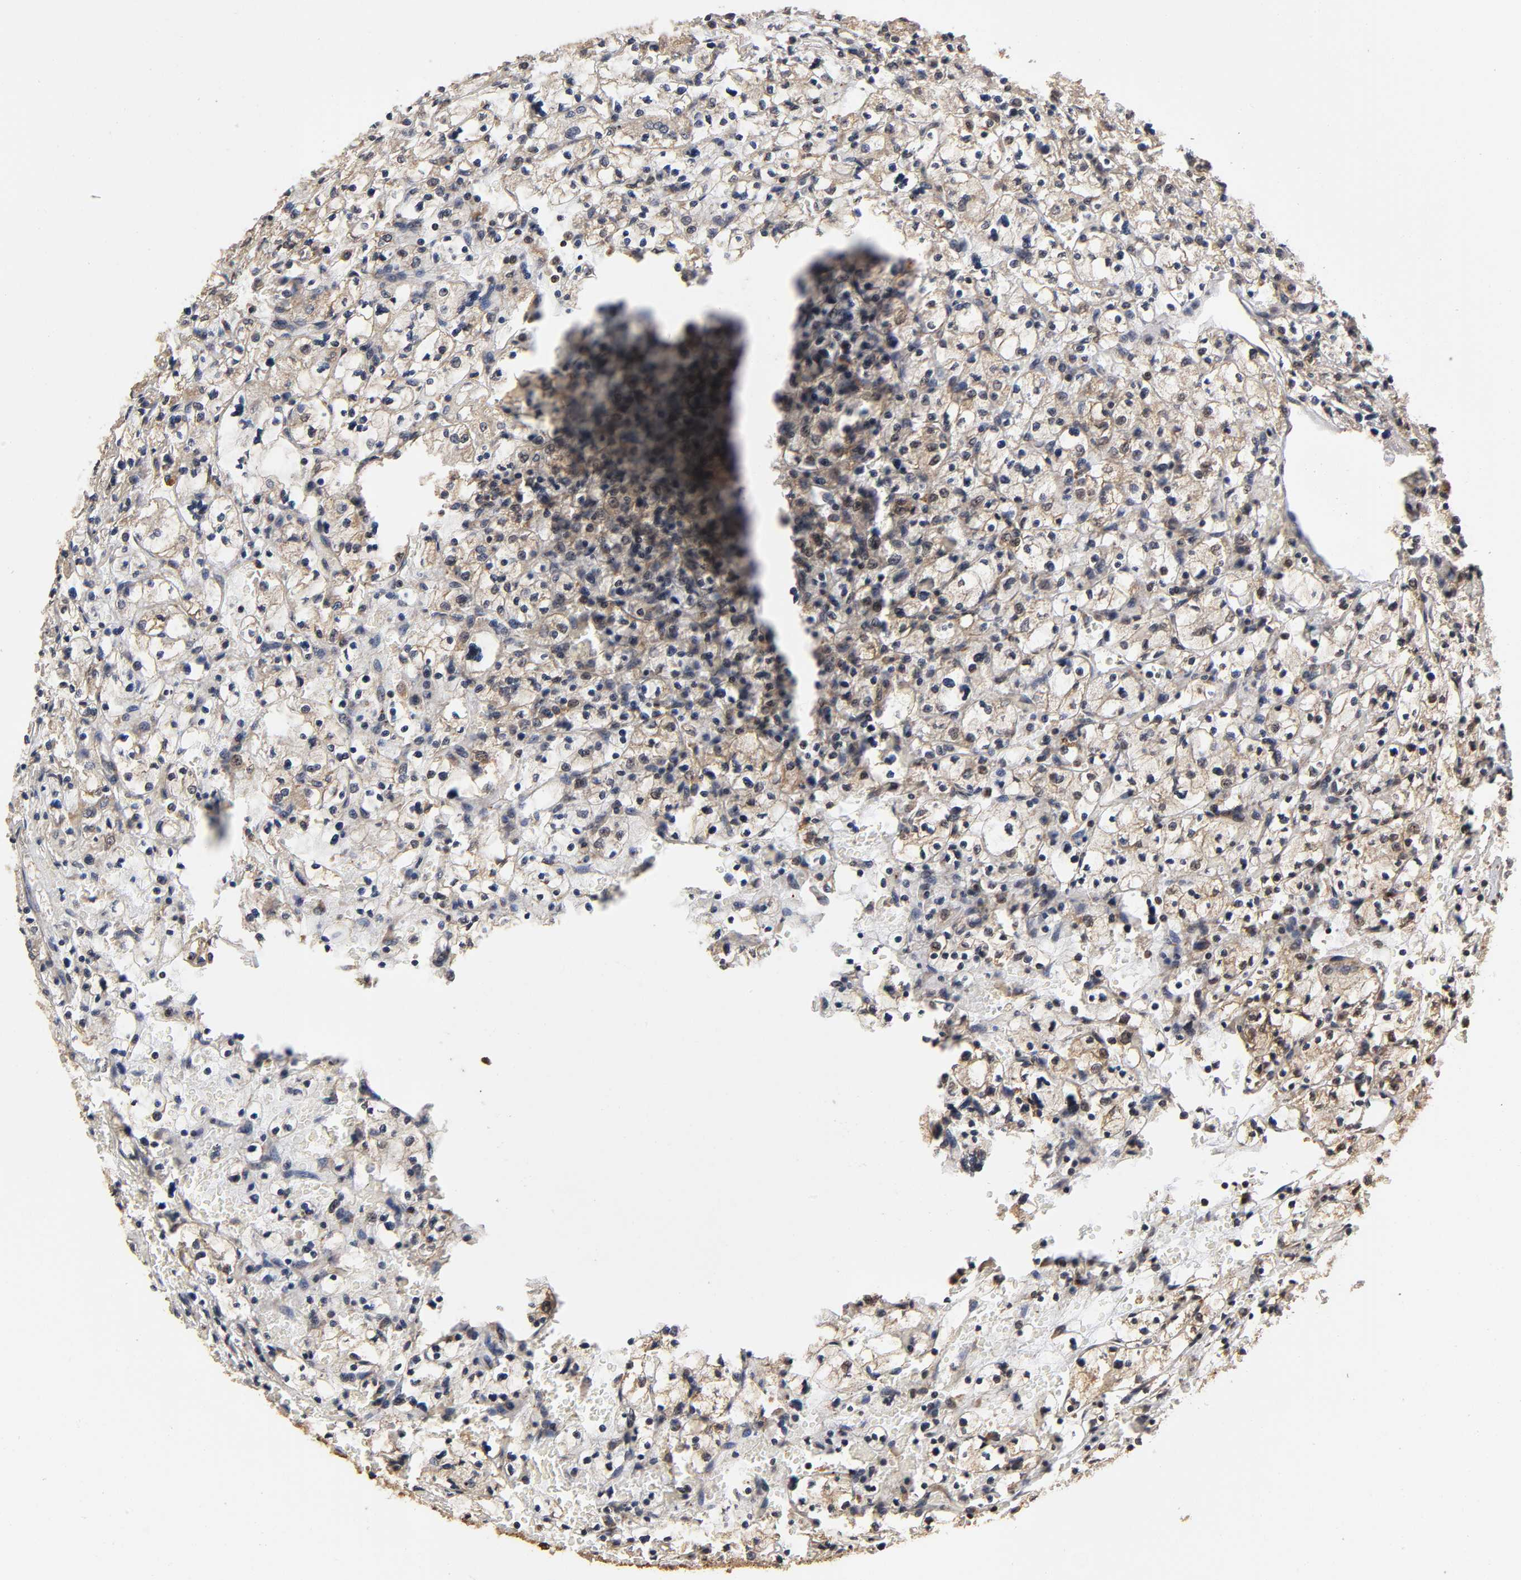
{"staining": {"intensity": "moderate", "quantity": ">75%", "location": "cytoplasmic/membranous,nuclear"}, "tissue": "renal cancer", "cell_type": "Tumor cells", "image_type": "cancer", "snomed": [{"axis": "morphology", "description": "Adenocarcinoma, NOS"}, {"axis": "topography", "description": "Kidney"}], "caption": "Renal adenocarcinoma stained for a protein (brown) demonstrates moderate cytoplasmic/membranous and nuclear positive positivity in about >75% of tumor cells.", "gene": "RNF122", "patient": {"sex": "female", "age": 83}}